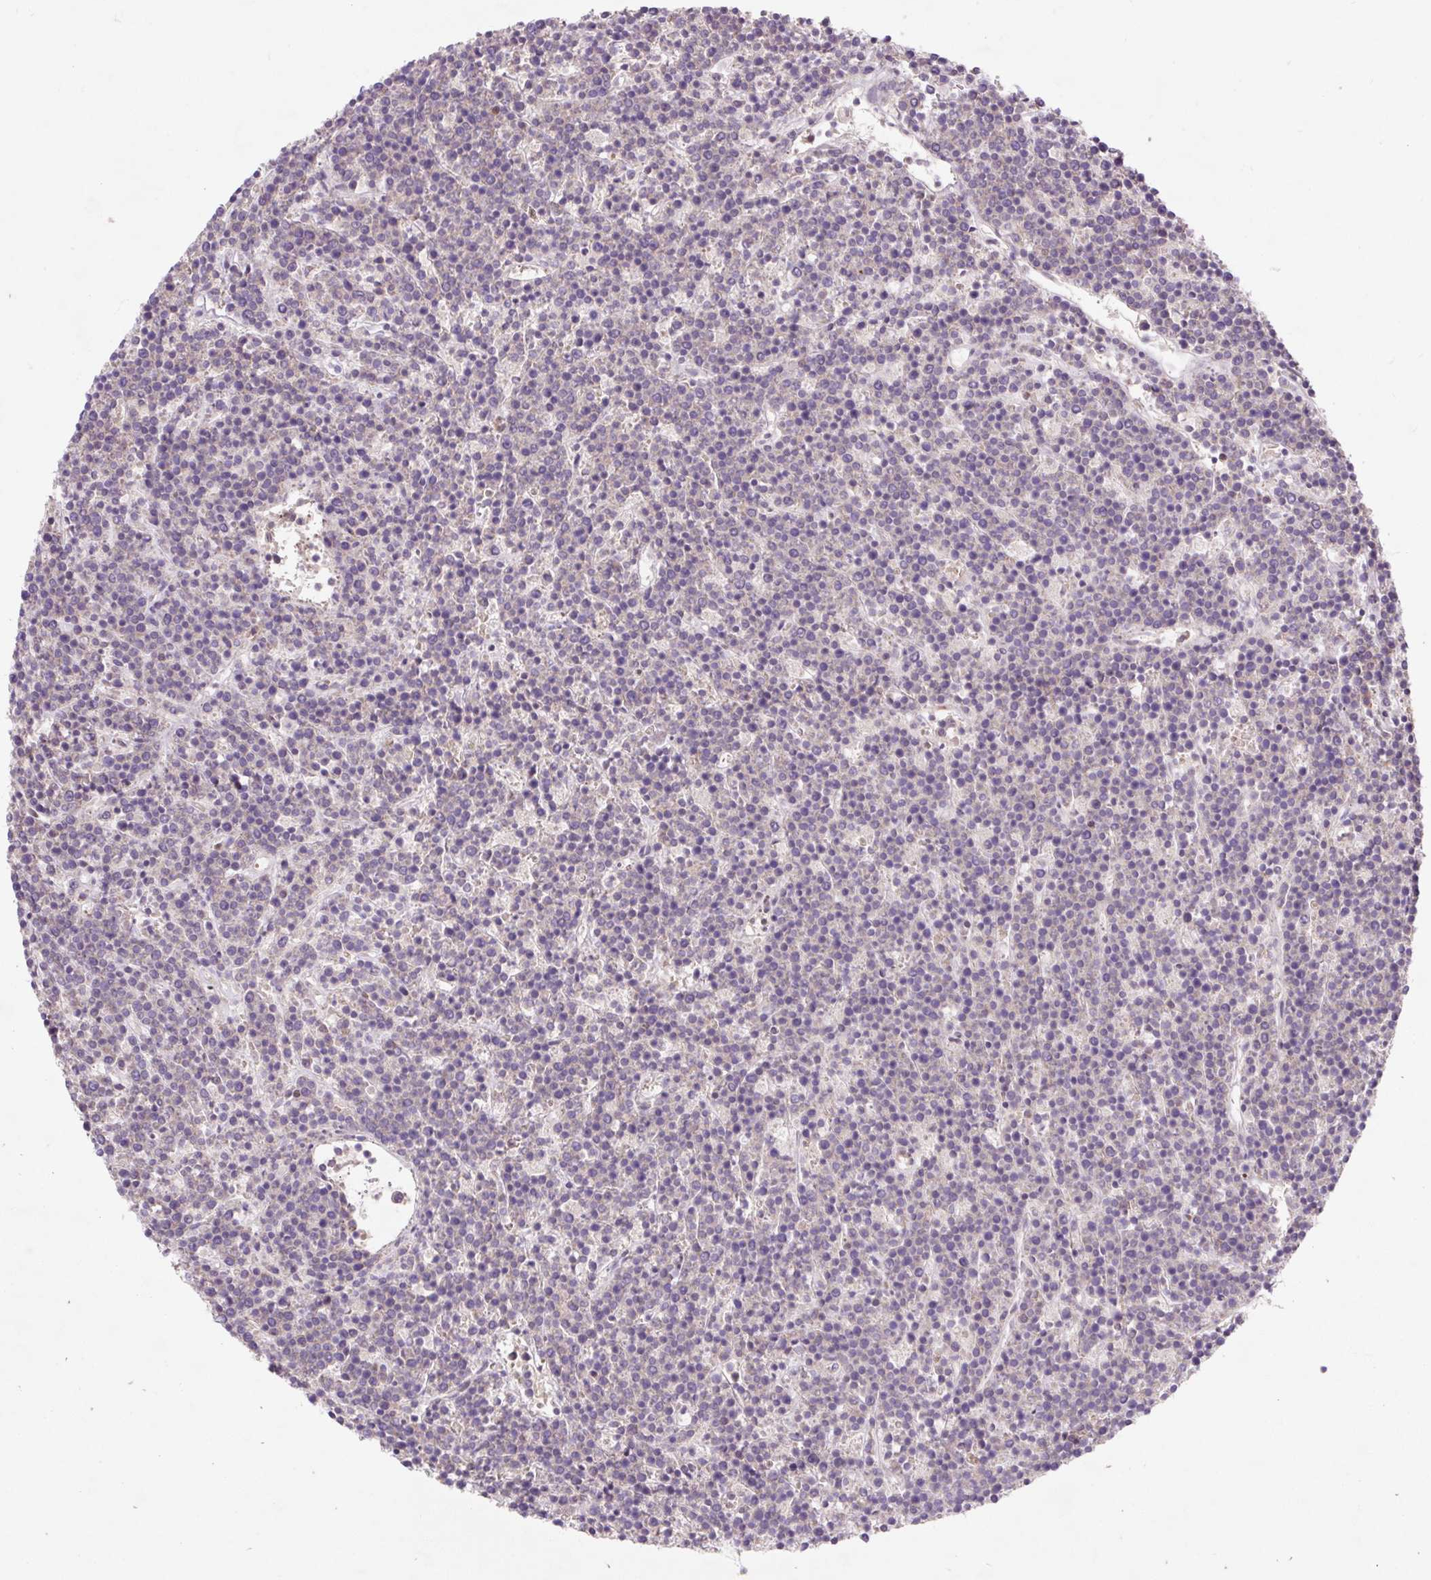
{"staining": {"intensity": "weak", "quantity": "<25%", "location": "cytoplasmic/membranous"}, "tissue": "lymphoma", "cell_type": "Tumor cells", "image_type": "cancer", "snomed": [{"axis": "morphology", "description": "Malignant lymphoma, non-Hodgkin's type, High grade"}, {"axis": "topography", "description": "Ovary"}], "caption": "Lymphoma was stained to show a protein in brown. There is no significant staining in tumor cells.", "gene": "HFE", "patient": {"sex": "female", "age": 56}}